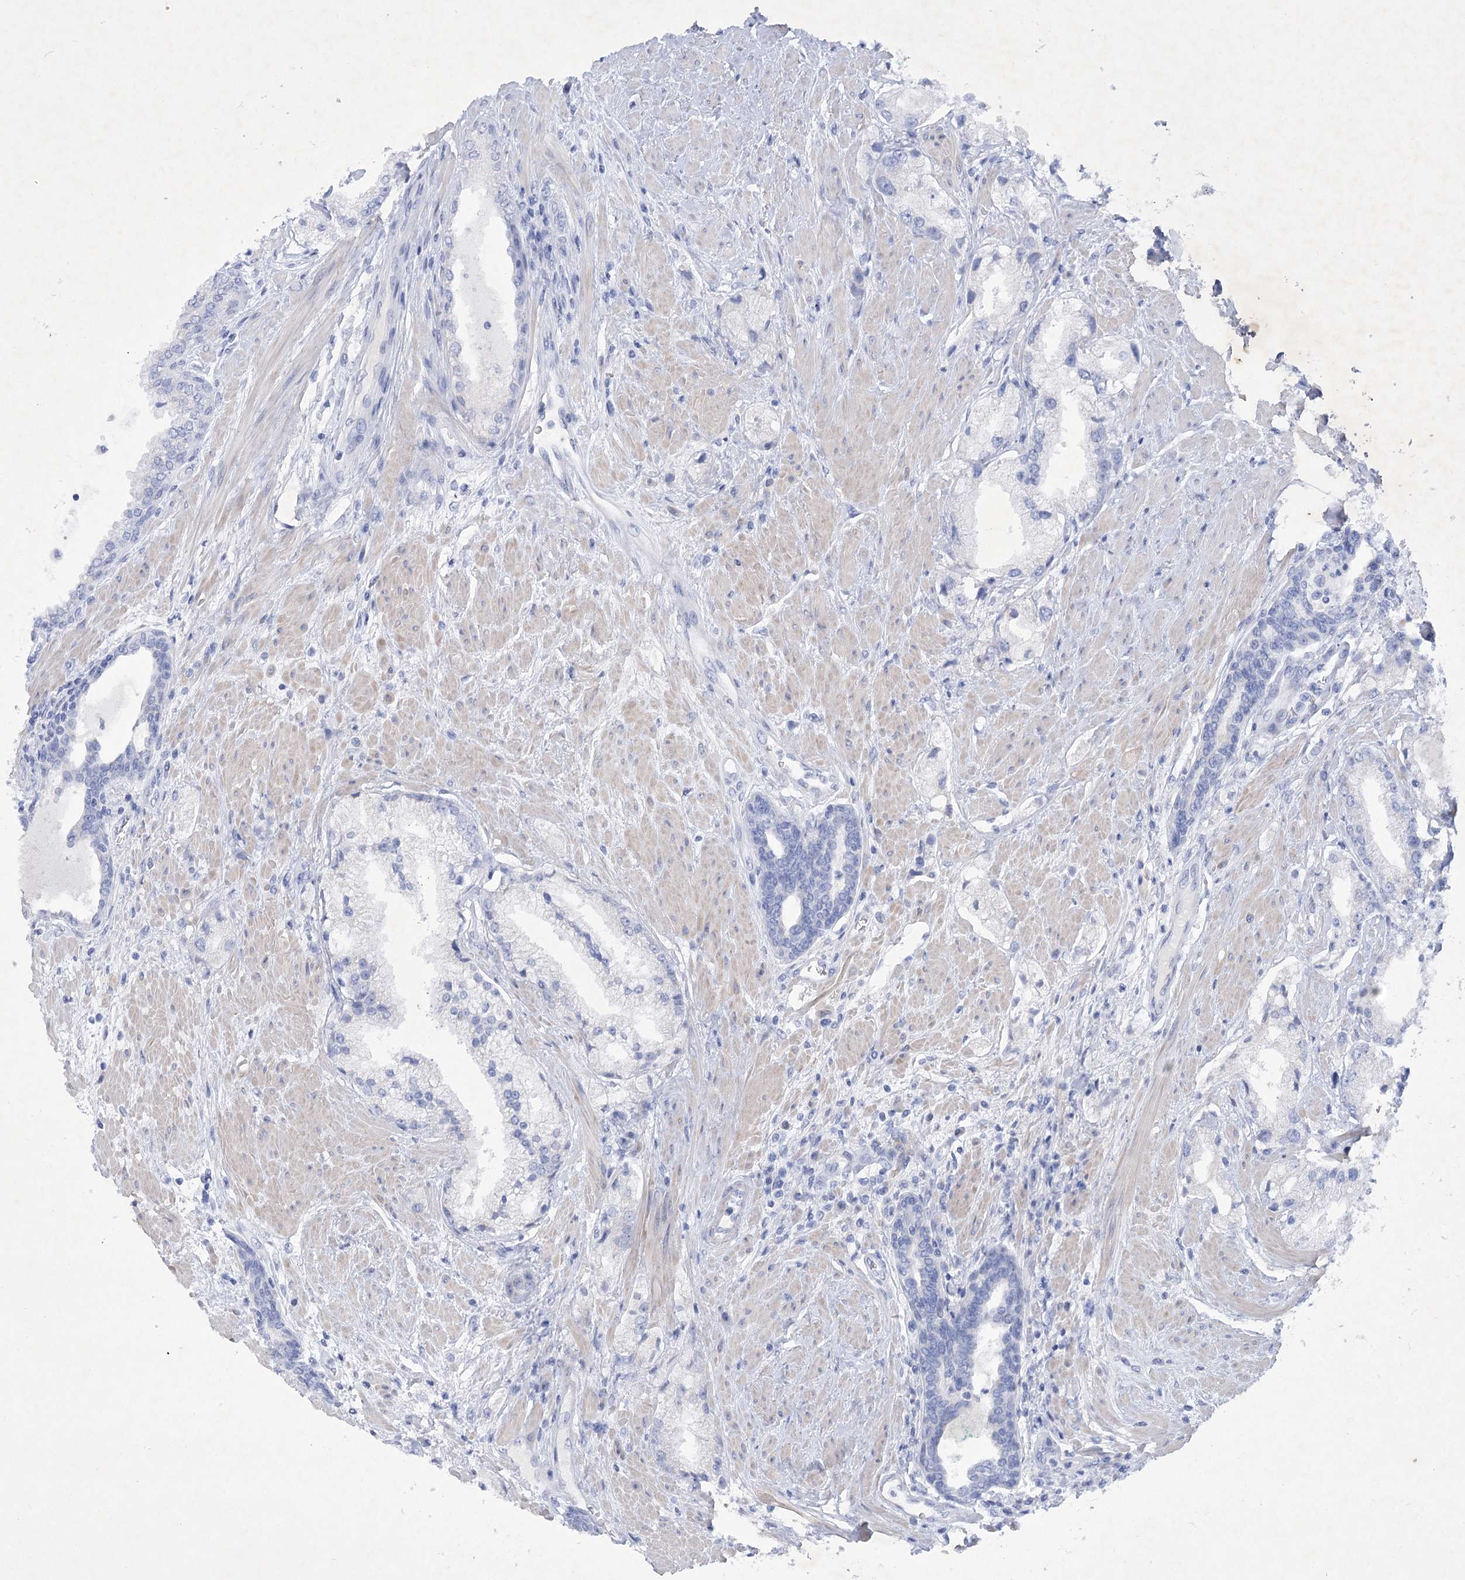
{"staining": {"intensity": "negative", "quantity": "none", "location": "none"}, "tissue": "prostate cancer", "cell_type": "Tumor cells", "image_type": "cancer", "snomed": [{"axis": "morphology", "description": "Adenocarcinoma, Low grade"}, {"axis": "topography", "description": "Prostate"}], "caption": "This is an immunohistochemistry micrograph of prostate cancer (low-grade adenocarcinoma). There is no expression in tumor cells.", "gene": "GBF1", "patient": {"sex": "male", "age": 67}}